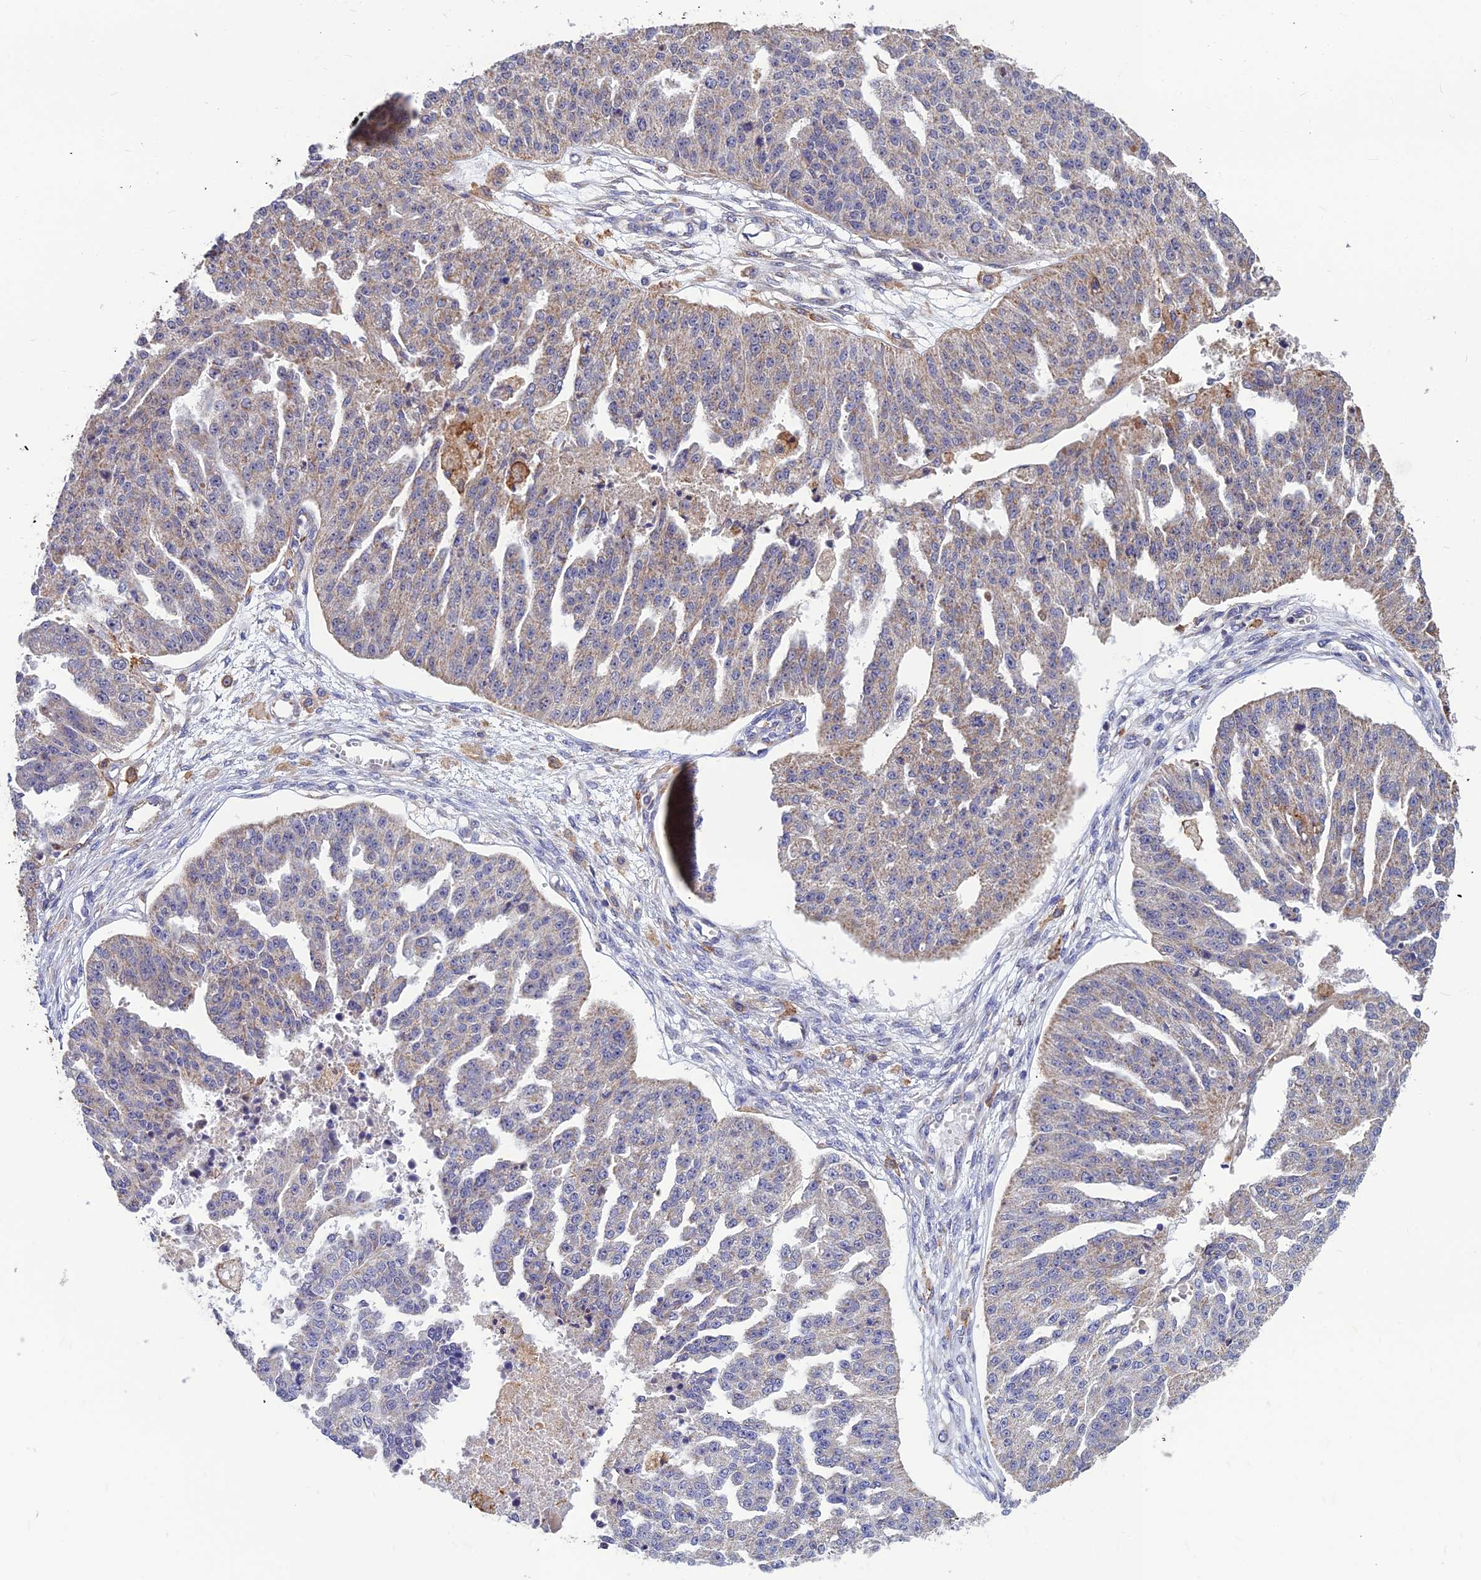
{"staining": {"intensity": "weak", "quantity": "25%-75%", "location": "cytoplasmic/membranous"}, "tissue": "ovarian cancer", "cell_type": "Tumor cells", "image_type": "cancer", "snomed": [{"axis": "morphology", "description": "Cystadenocarcinoma, serous, NOS"}, {"axis": "topography", "description": "Ovary"}], "caption": "Immunohistochemistry (IHC) photomicrograph of neoplastic tissue: human ovarian serous cystadenocarcinoma stained using immunohistochemistry exhibits low levels of weak protein expression localized specifically in the cytoplasmic/membranous of tumor cells, appearing as a cytoplasmic/membranous brown color.", "gene": "LEKR1", "patient": {"sex": "female", "age": 58}}